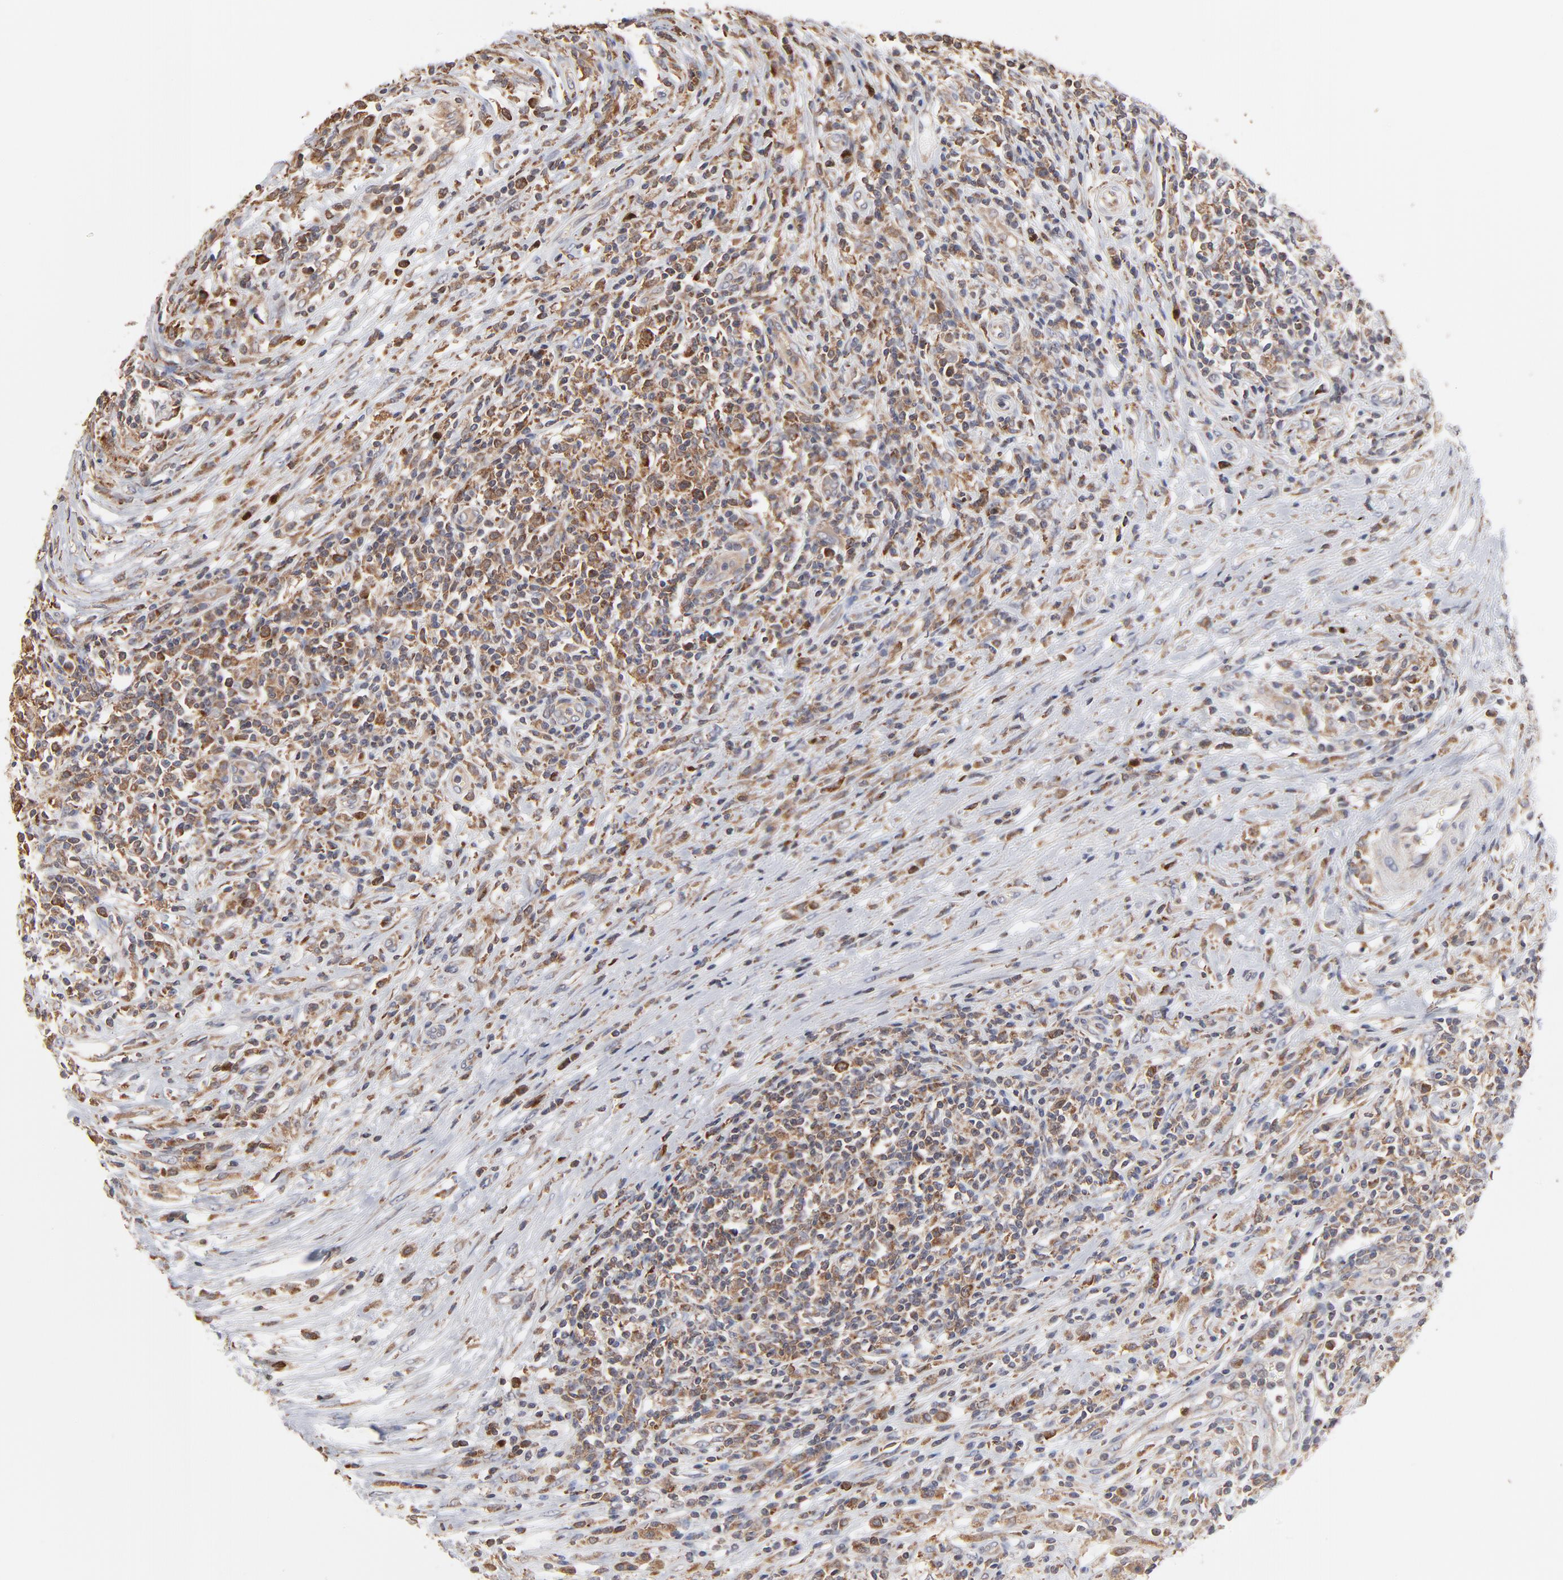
{"staining": {"intensity": "moderate", "quantity": ">75%", "location": "cytoplasmic/membranous"}, "tissue": "lymphoma", "cell_type": "Tumor cells", "image_type": "cancer", "snomed": [{"axis": "morphology", "description": "Malignant lymphoma, non-Hodgkin's type, High grade"}, {"axis": "topography", "description": "Lymph node"}], "caption": "Protein expression by immunohistochemistry demonstrates moderate cytoplasmic/membranous expression in approximately >75% of tumor cells in high-grade malignant lymphoma, non-Hodgkin's type.", "gene": "RNF213", "patient": {"sex": "female", "age": 84}}